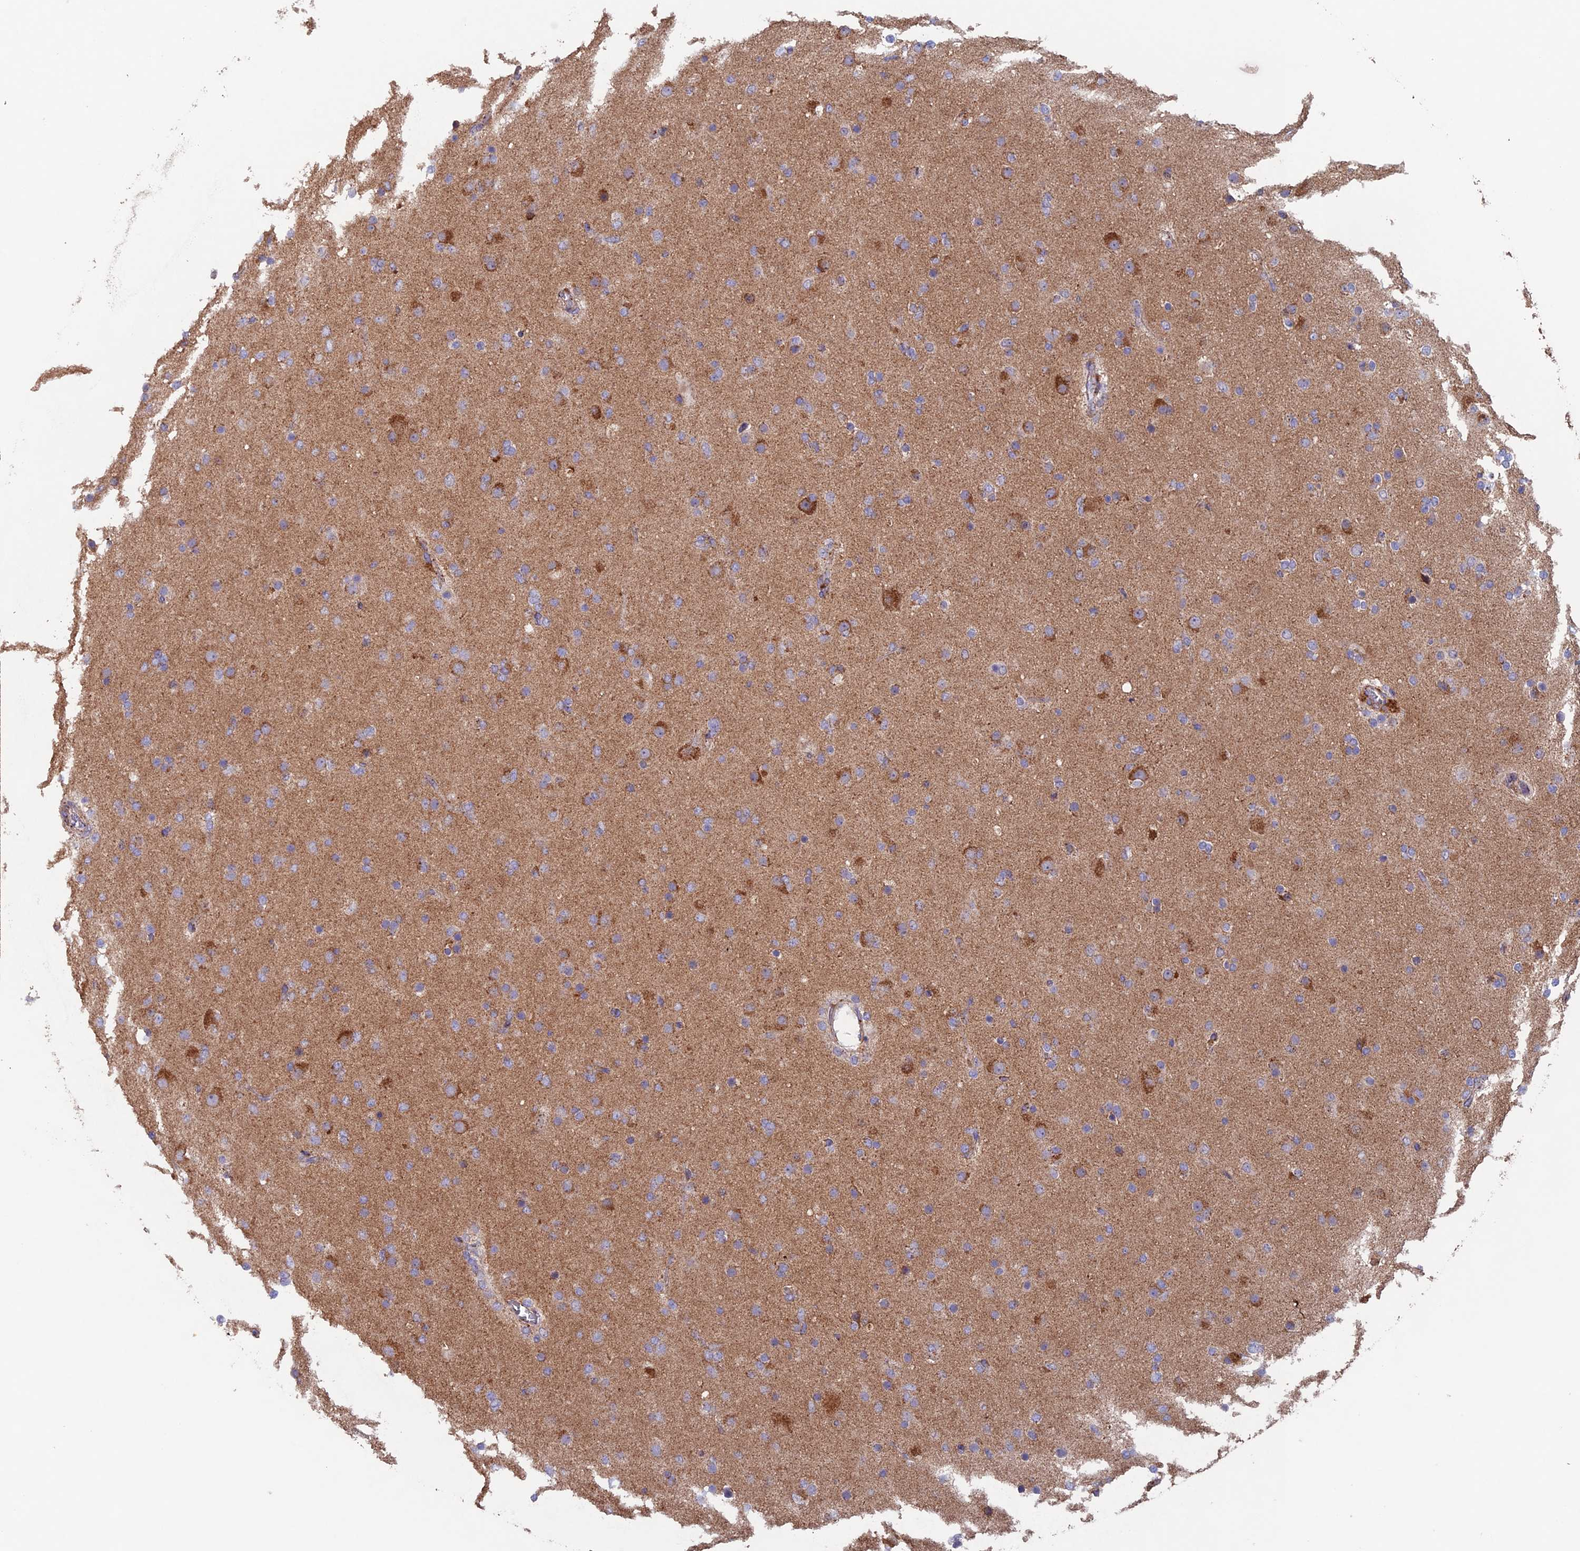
{"staining": {"intensity": "moderate", "quantity": "<25%", "location": "cytoplasmic/membranous"}, "tissue": "glioma", "cell_type": "Tumor cells", "image_type": "cancer", "snomed": [{"axis": "morphology", "description": "Glioma, malignant, Low grade"}, {"axis": "topography", "description": "Brain"}], "caption": "Human glioma stained with a protein marker displays moderate staining in tumor cells.", "gene": "MRPL1", "patient": {"sex": "male", "age": 65}}